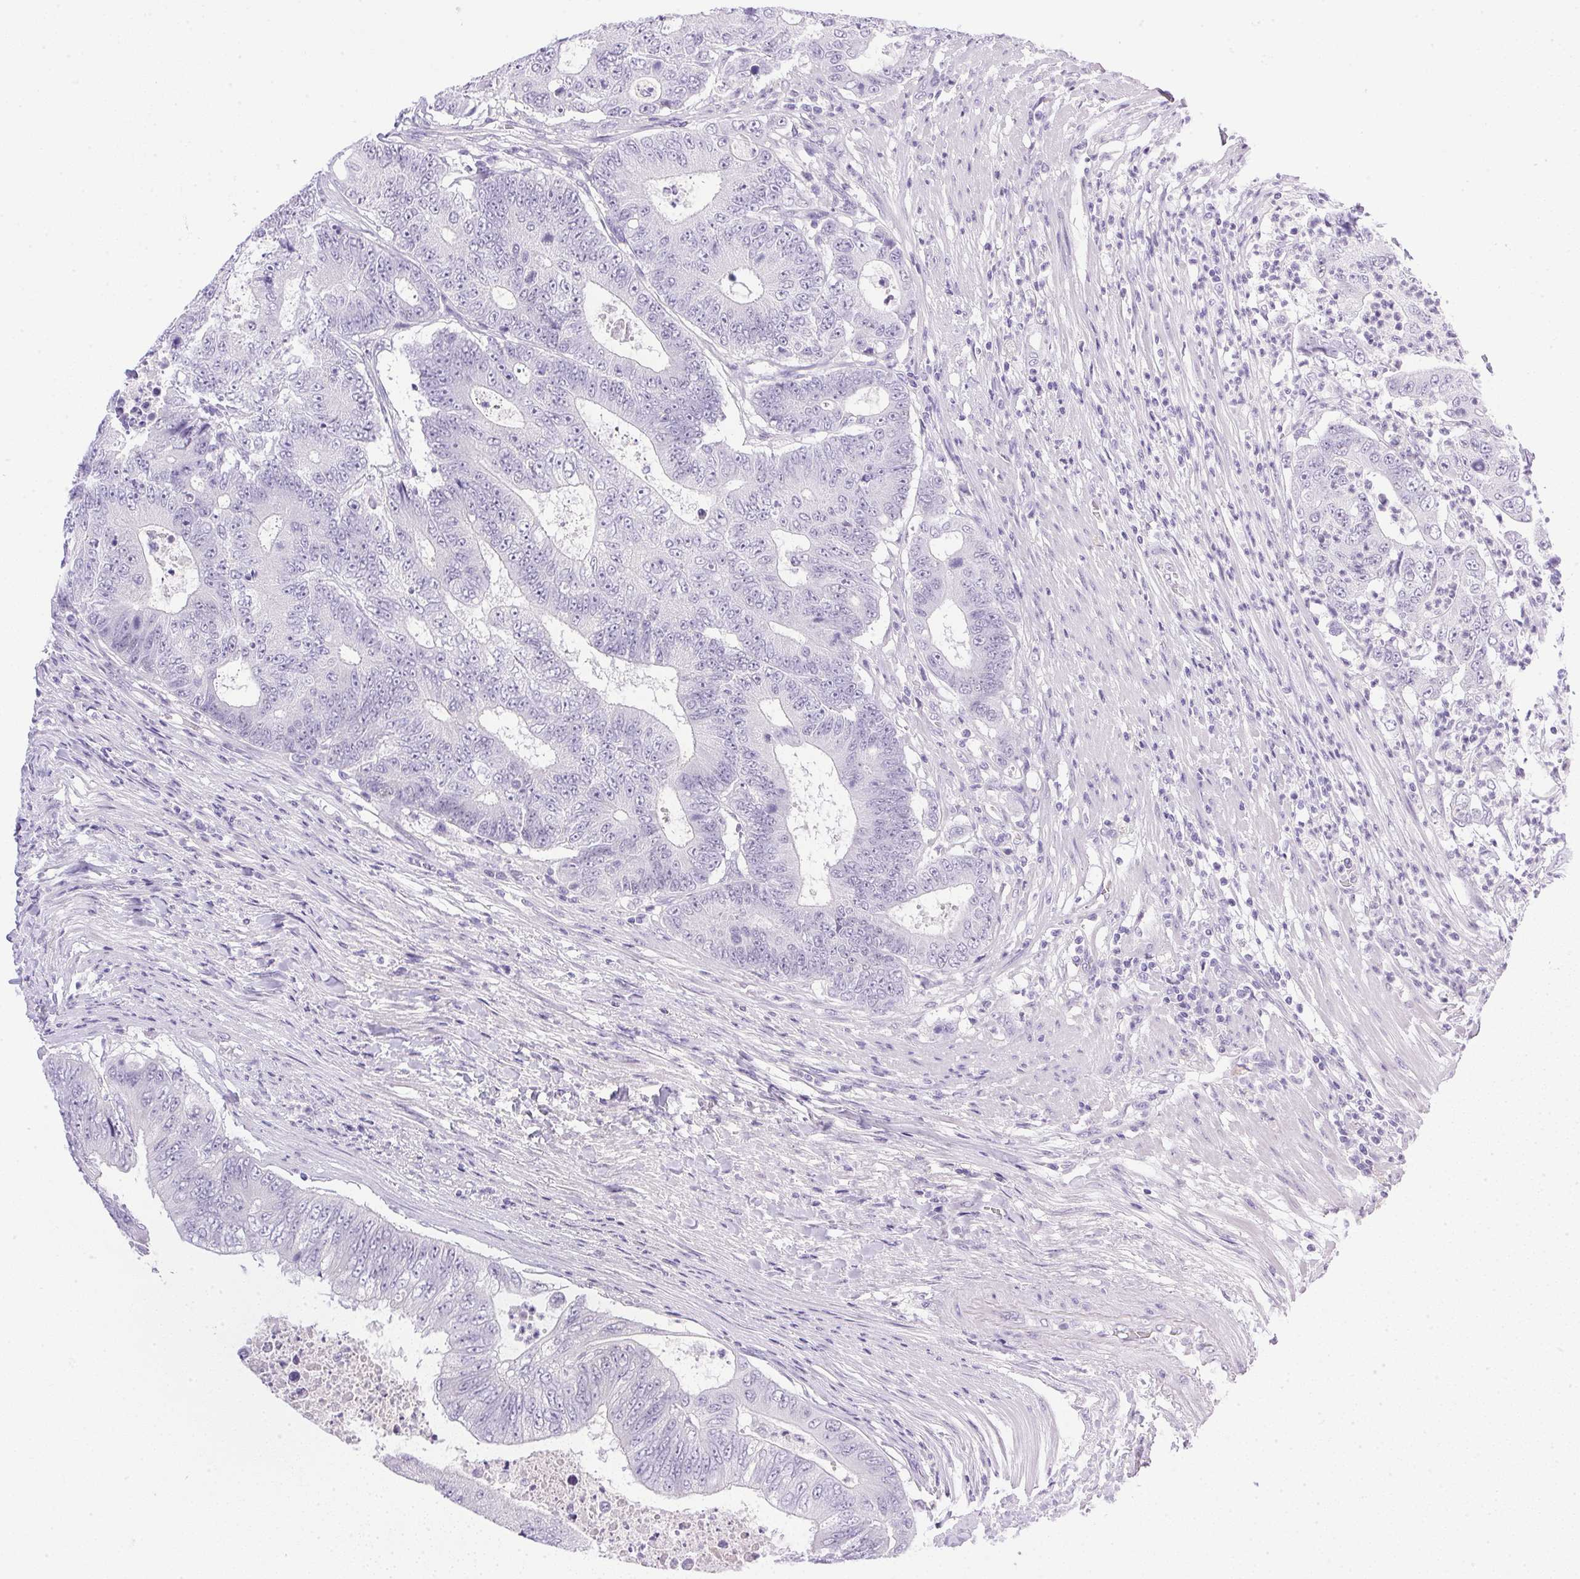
{"staining": {"intensity": "negative", "quantity": "none", "location": "none"}, "tissue": "colorectal cancer", "cell_type": "Tumor cells", "image_type": "cancer", "snomed": [{"axis": "morphology", "description": "Adenocarcinoma, NOS"}, {"axis": "topography", "description": "Colon"}], "caption": "High magnification brightfield microscopy of colorectal cancer stained with DAB (brown) and counterstained with hematoxylin (blue): tumor cells show no significant expression.", "gene": "ATP6V0A4", "patient": {"sex": "female", "age": 48}}